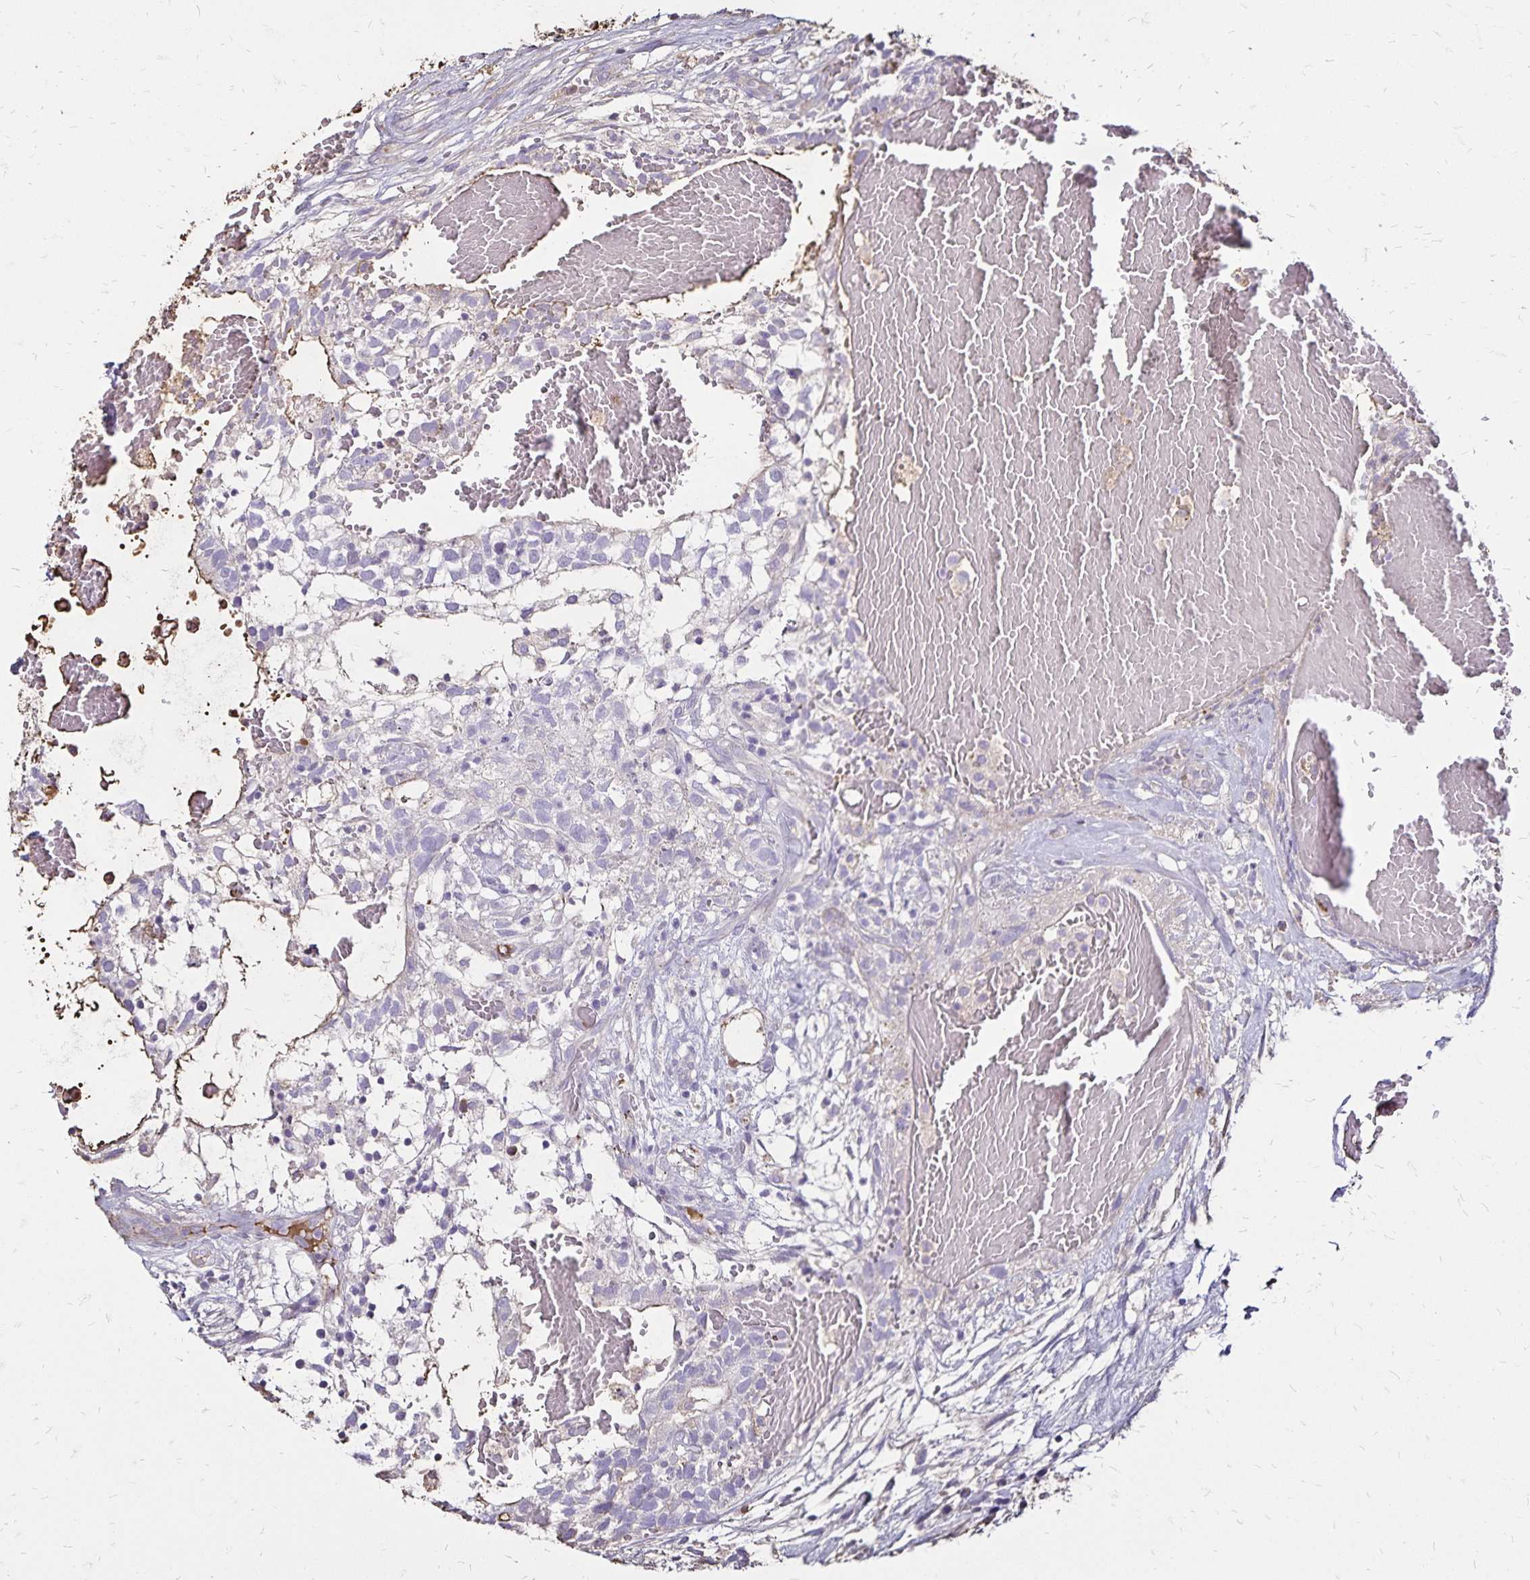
{"staining": {"intensity": "negative", "quantity": "none", "location": "none"}, "tissue": "testis cancer", "cell_type": "Tumor cells", "image_type": "cancer", "snomed": [{"axis": "morphology", "description": "Normal tissue, NOS"}, {"axis": "morphology", "description": "Carcinoma, Embryonal, NOS"}, {"axis": "topography", "description": "Testis"}], "caption": "A histopathology image of testis embryonal carcinoma stained for a protein demonstrates no brown staining in tumor cells.", "gene": "KISS1", "patient": {"sex": "male", "age": 32}}